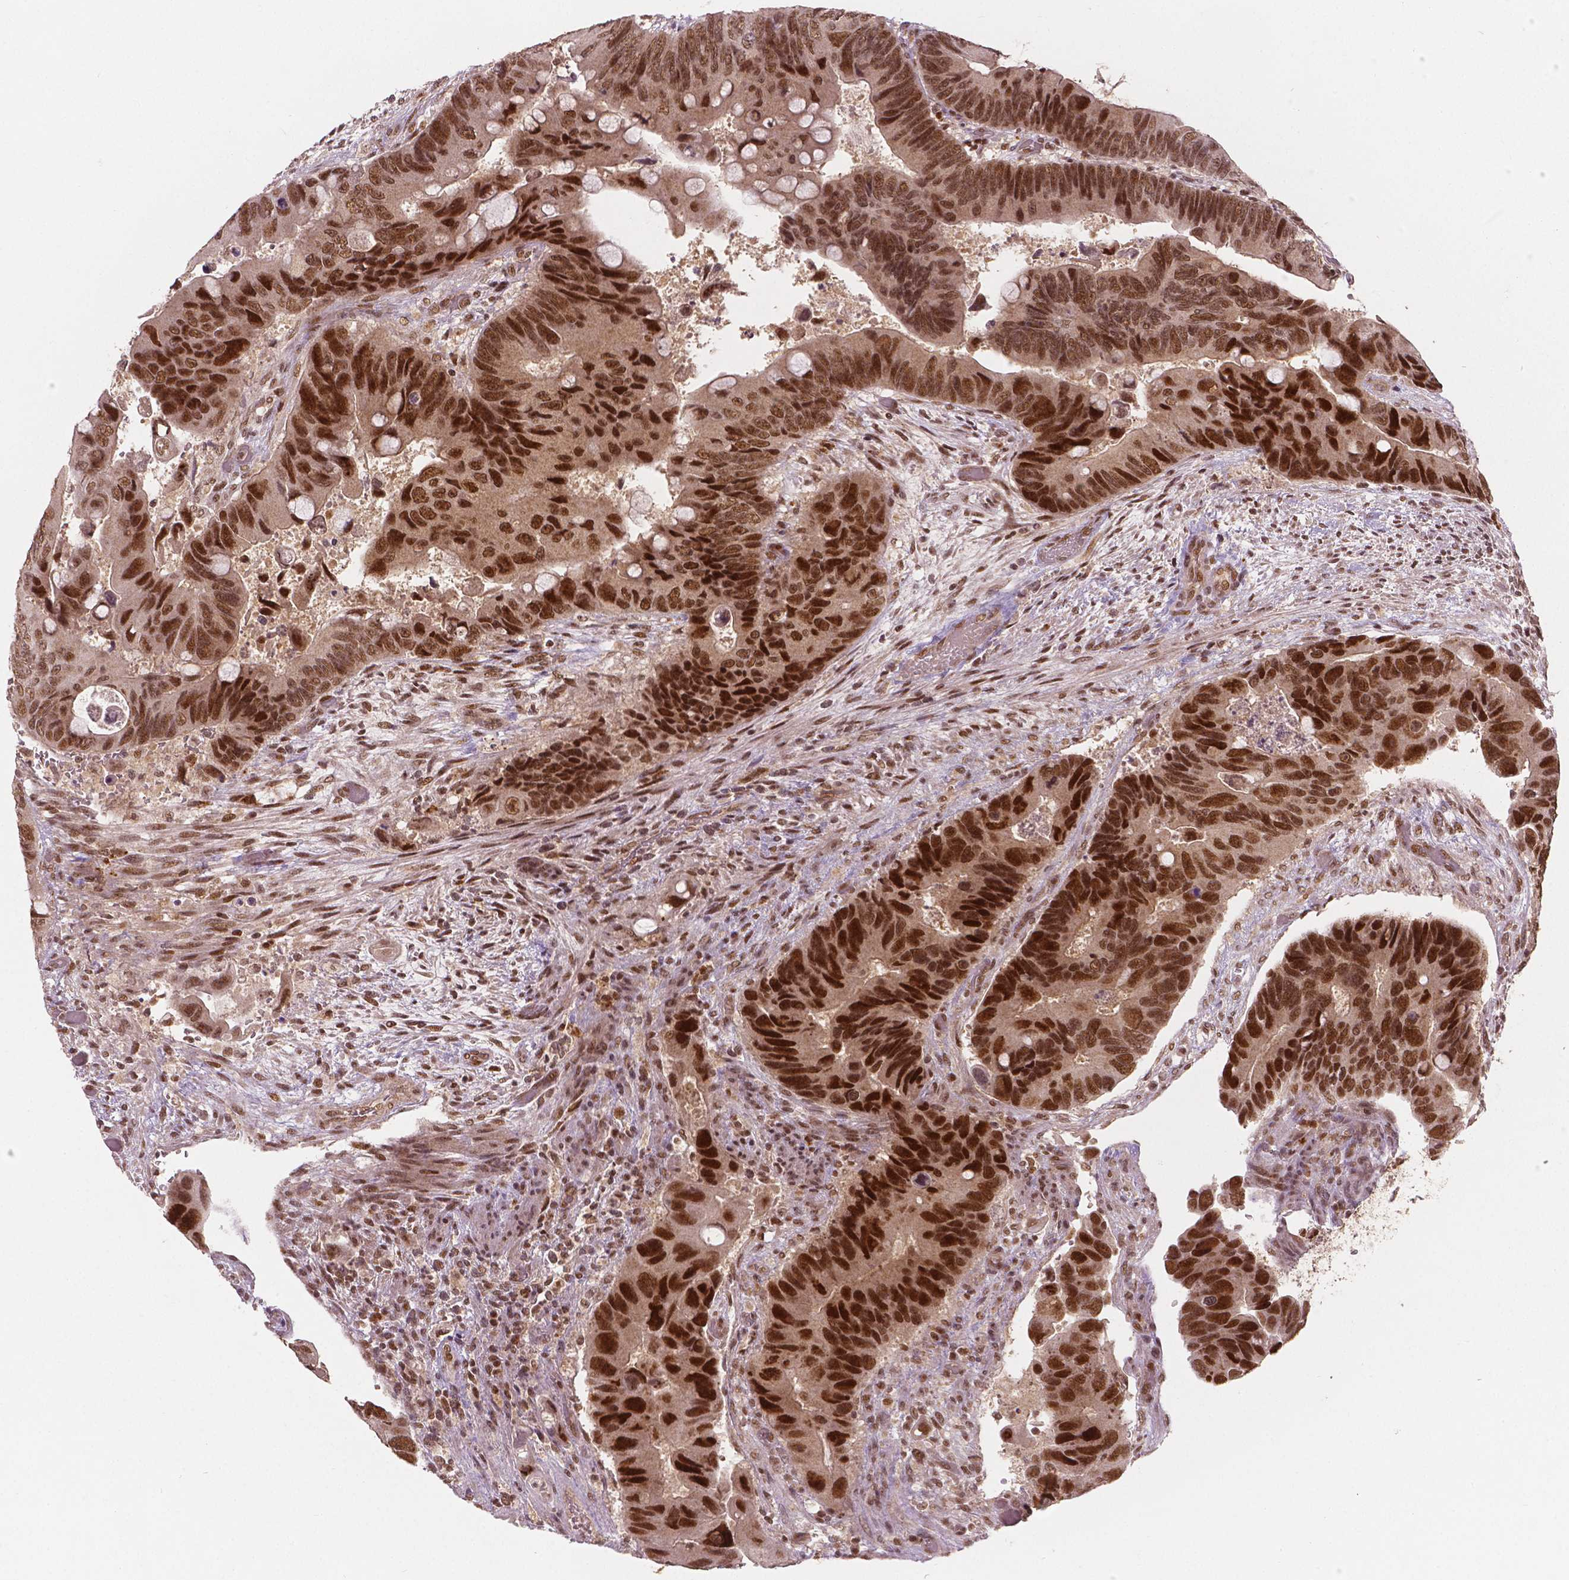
{"staining": {"intensity": "moderate", "quantity": ">75%", "location": "nuclear"}, "tissue": "colorectal cancer", "cell_type": "Tumor cells", "image_type": "cancer", "snomed": [{"axis": "morphology", "description": "Adenocarcinoma, NOS"}, {"axis": "topography", "description": "Rectum"}], "caption": "Moderate nuclear expression is seen in approximately >75% of tumor cells in colorectal adenocarcinoma.", "gene": "NSD2", "patient": {"sex": "male", "age": 63}}